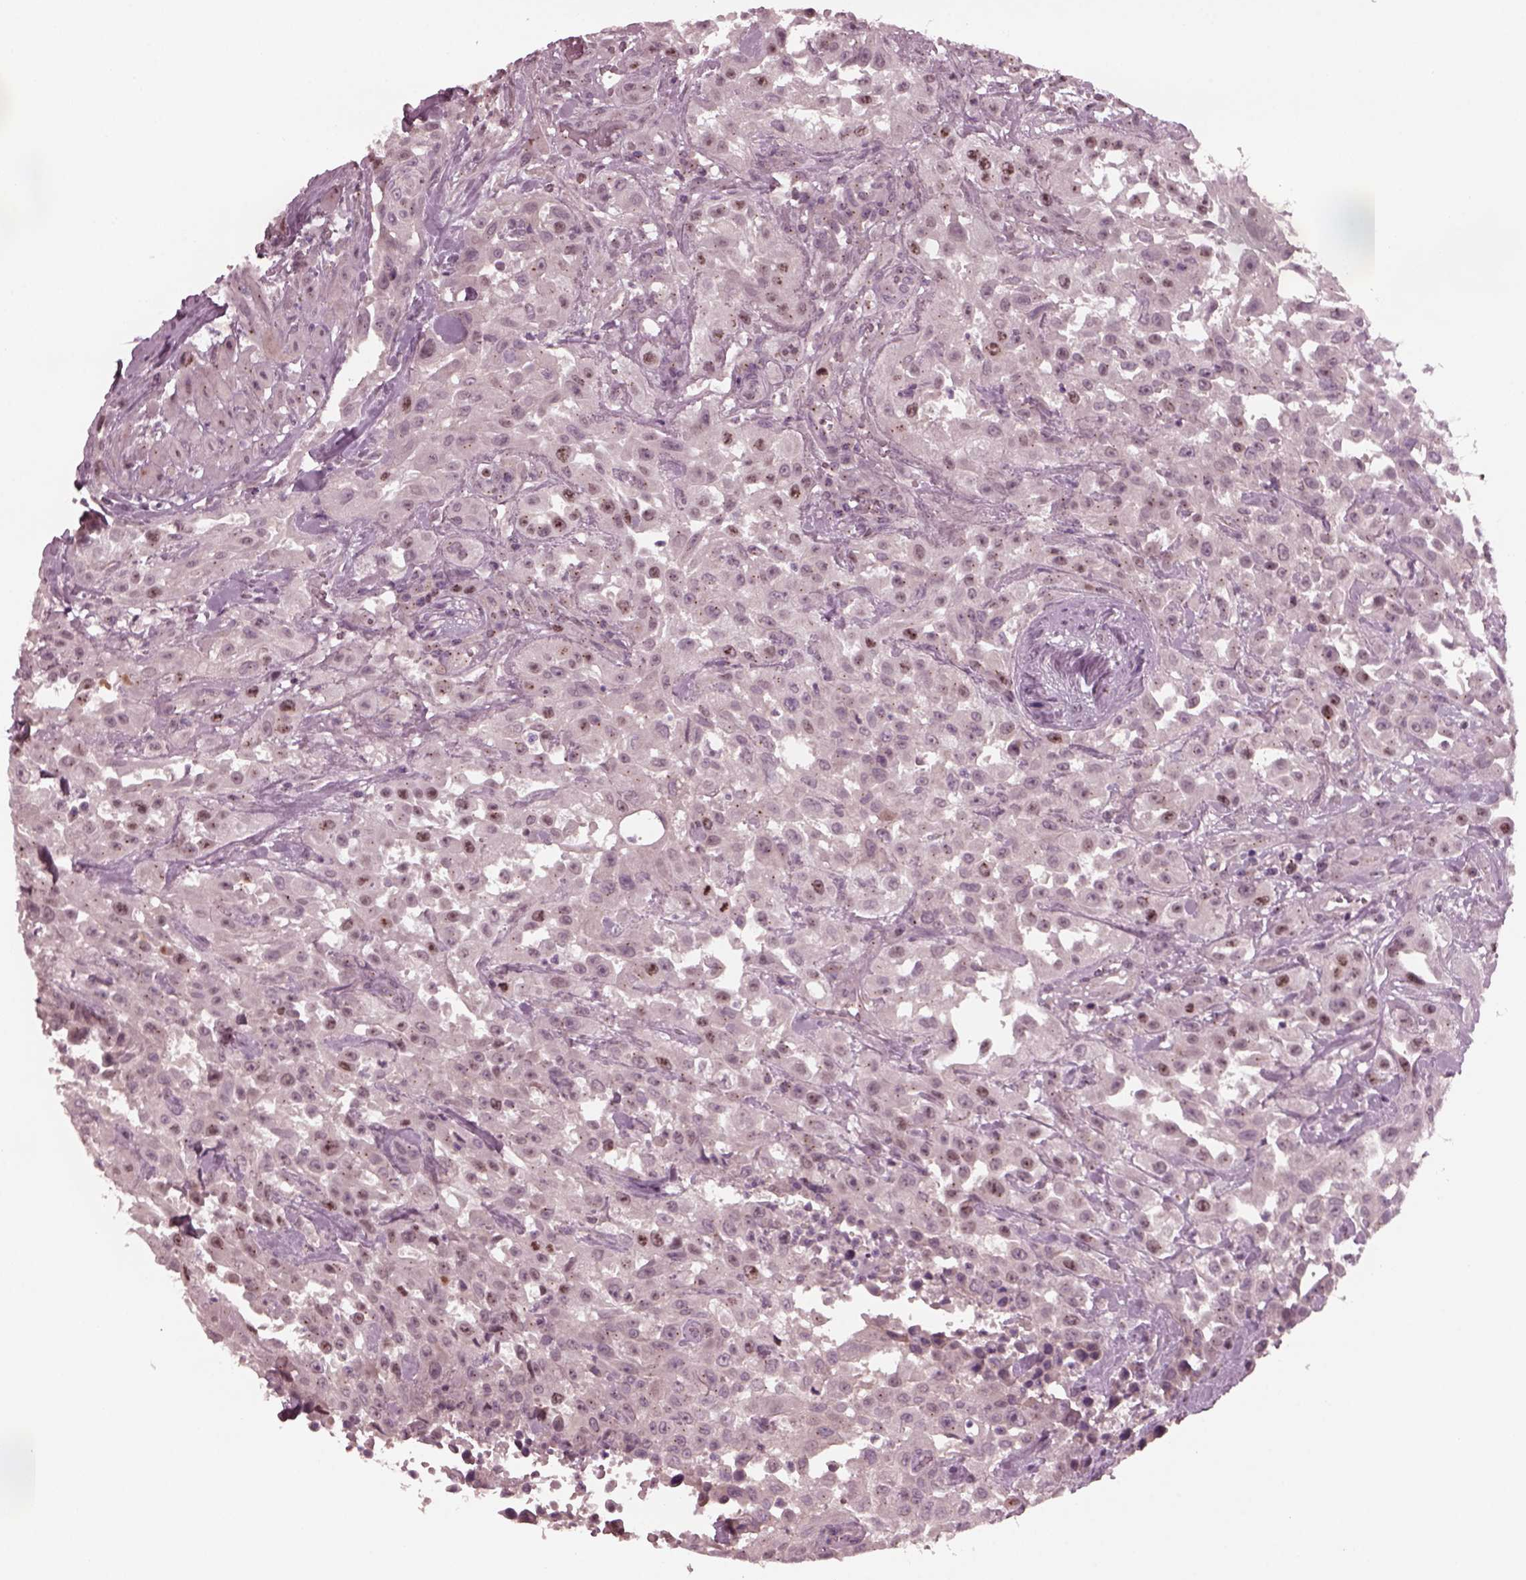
{"staining": {"intensity": "negative", "quantity": "none", "location": "none"}, "tissue": "urothelial cancer", "cell_type": "Tumor cells", "image_type": "cancer", "snomed": [{"axis": "morphology", "description": "Urothelial carcinoma, High grade"}, {"axis": "topography", "description": "Urinary bladder"}], "caption": "DAB immunohistochemical staining of urothelial cancer reveals no significant staining in tumor cells.", "gene": "SAXO1", "patient": {"sex": "male", "age": 79}}